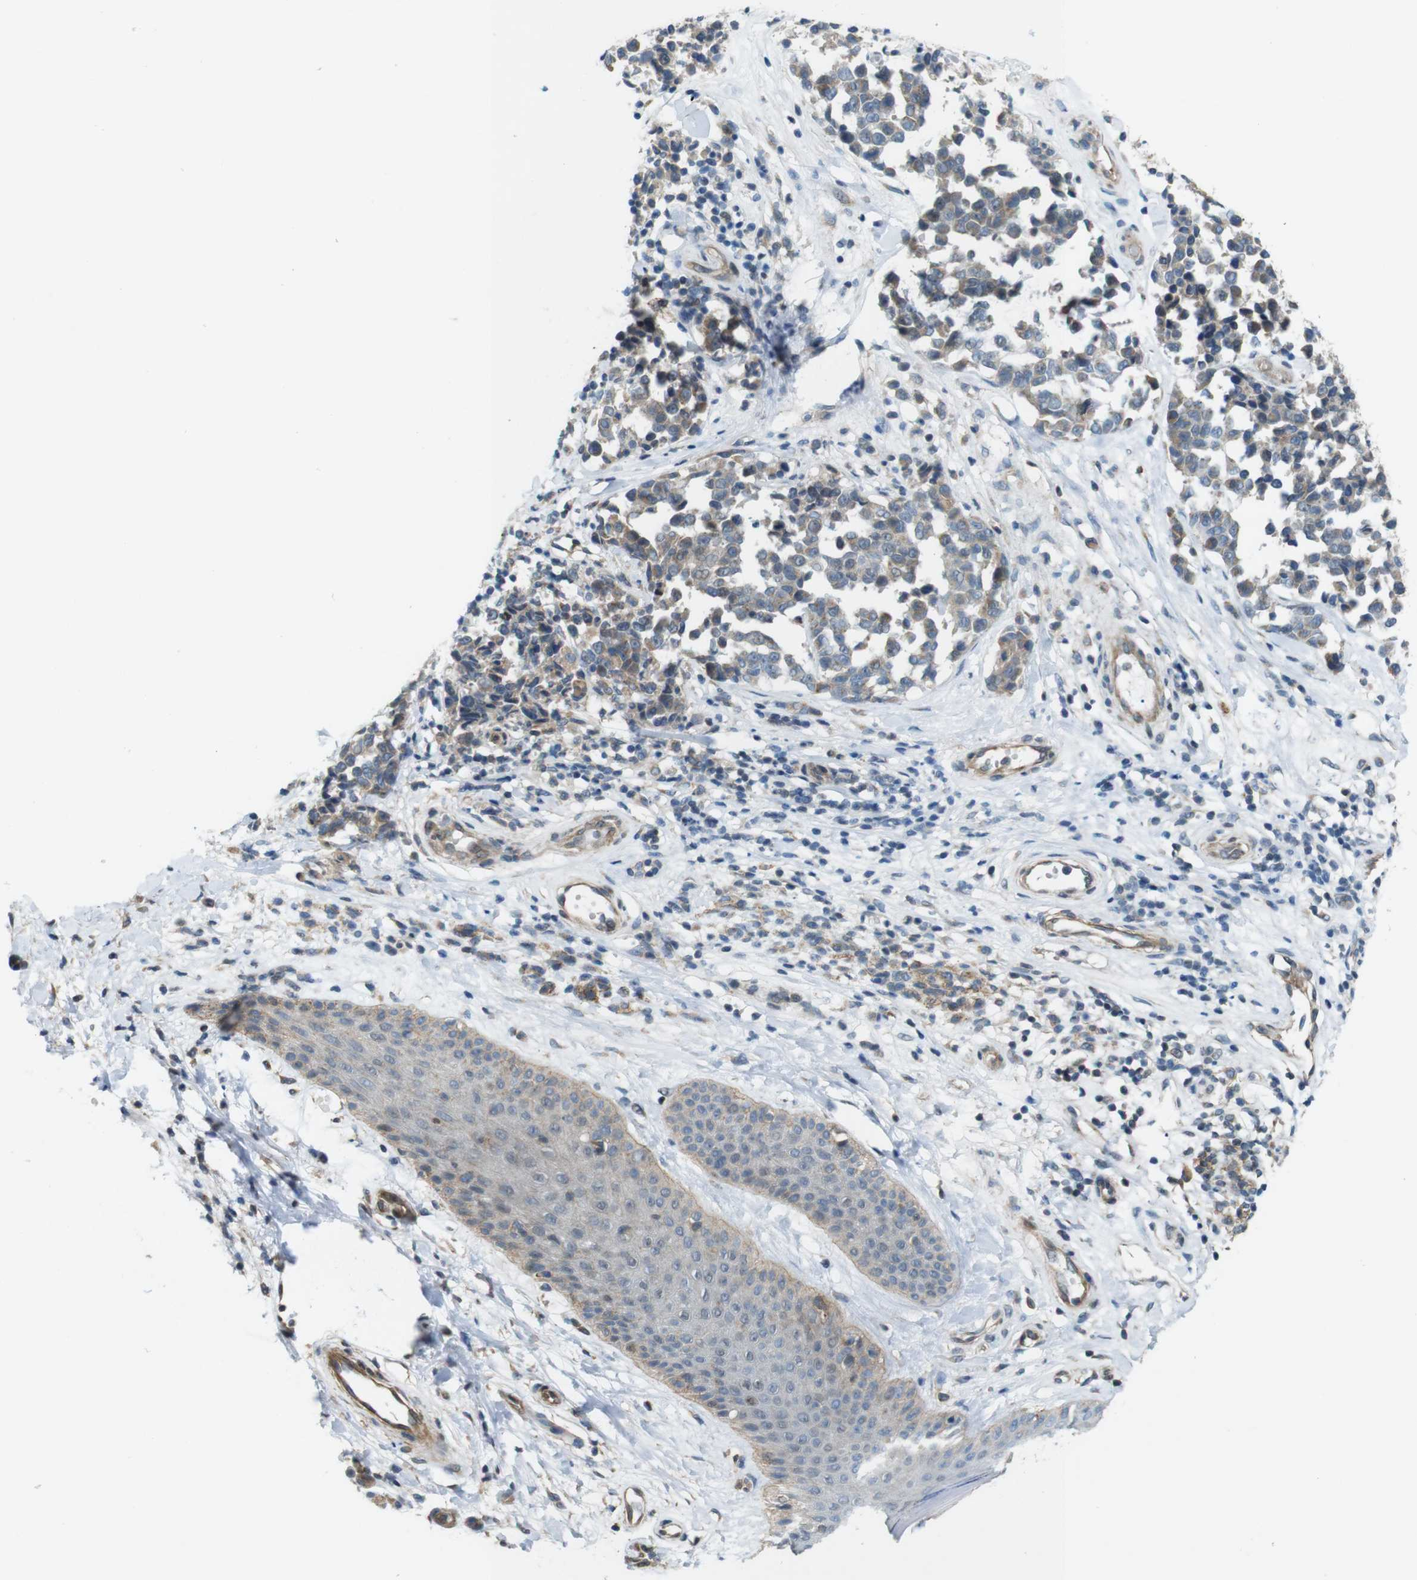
{"staining": {"intensity": "weak", "quantity": ">75%", "location": "cytoplasmic/membranous,nuclear"}, "tissue": "melanoma", "cell_type": "Tumor cells", "image_type": "cancer", "snomed": [{"axis": "morphology", "description": "Malignant melanoma, NOS"}, {"axis": "topography", "description": "Skin"}], "caption": "Protein analysis of melanoma tissue shows weak cytoplasmic/membranous and nuclear staining in about >75% of tumor cells.", "gene": "SKI", "patient": {"sex": "female", "age": 64}}